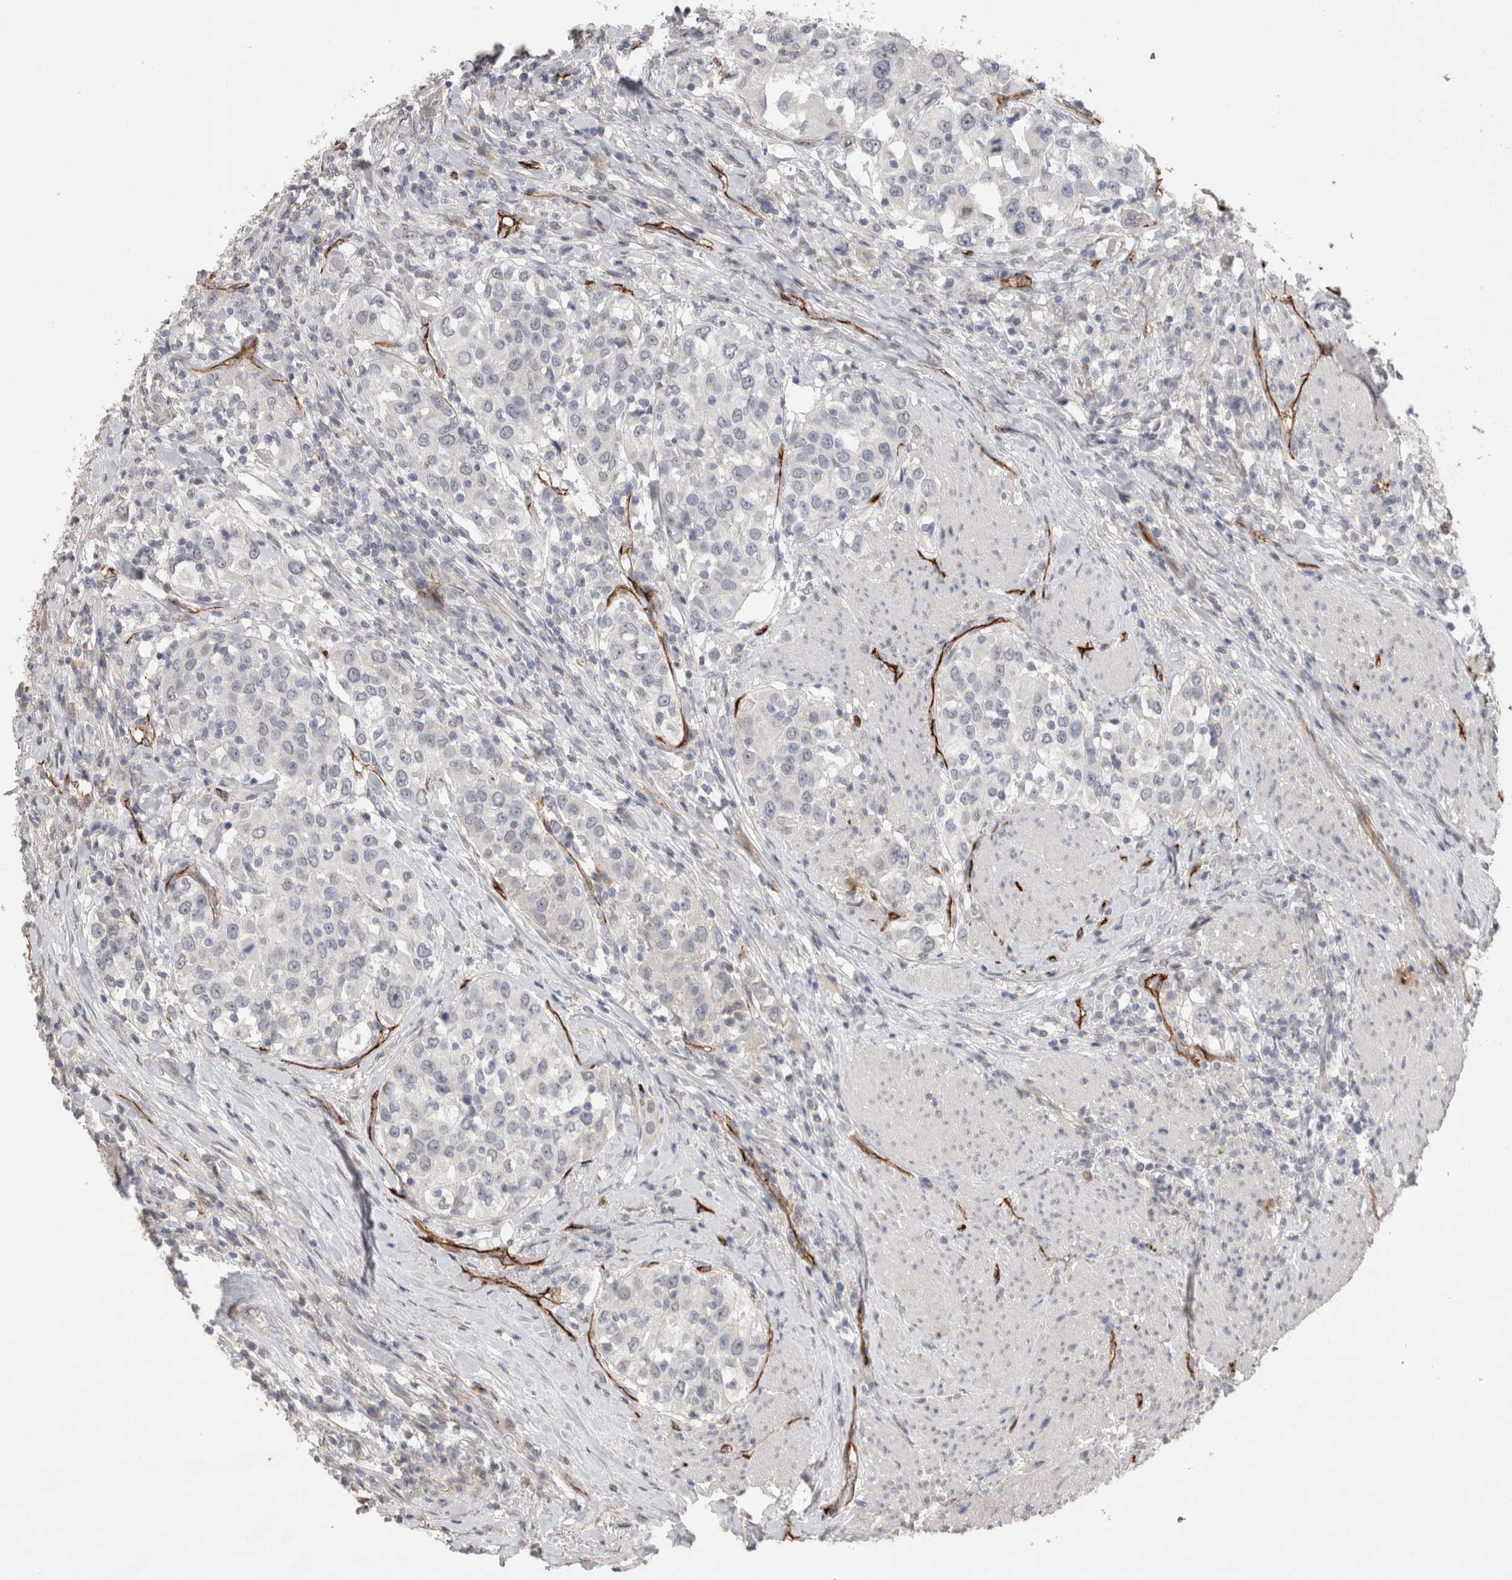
{"staining": {"intensity": "negative", "quantity": "none", "location": "none"}, "tissue": "urothelial cancer", "cell_type": "Tumor cells", "image_type": "cancer", "snomed": [{"axis": "morphology", "description": "Urothelial carcinoma, High grade"}, {"axis": "topography", "description": "Urinary bladder"}], "caption": "Tumor cells show no significant positivity in urothelial cancer.", "gene": "CDH13", "patient": {"sex": "female", "age": 80}}